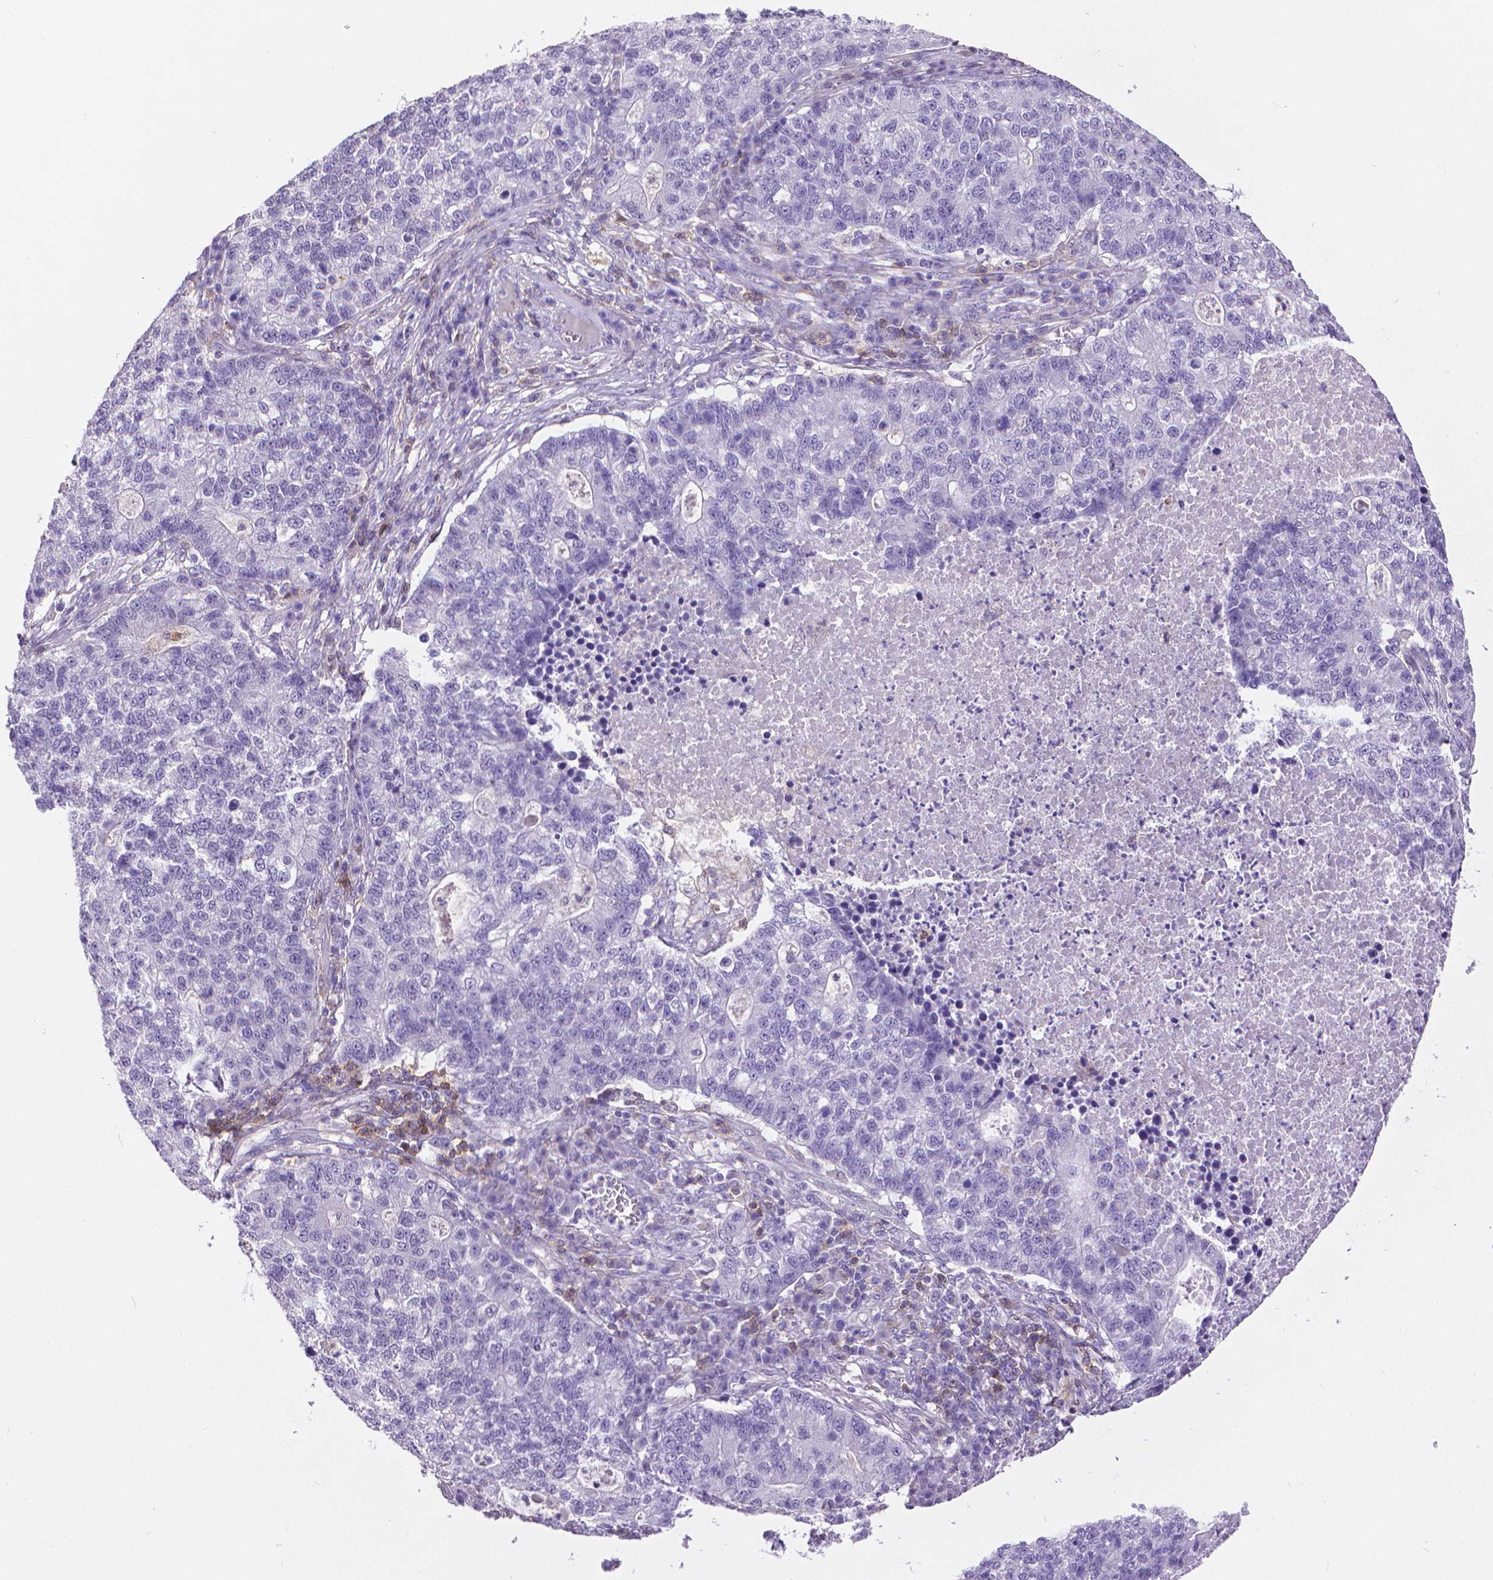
{"staining": {"intensity": "negative", "quantity": "none", "location": "none"}, "tissue": "lung cancer", "cell_type": "Tumor cells", "image_type": "cancer", "snomed": [{"axis": "morphology", "description": "Adenocarcinoma, NOS"}, {"axis": "topography", "description": "Lung"}], "caption": "An IHC image of adenocarcinoma (lung) is shown. There is no staining in tumor cells of adenocarcinoma (lung).", "gene": "CD4", "patient": {"sex": "male", "age": 57}}